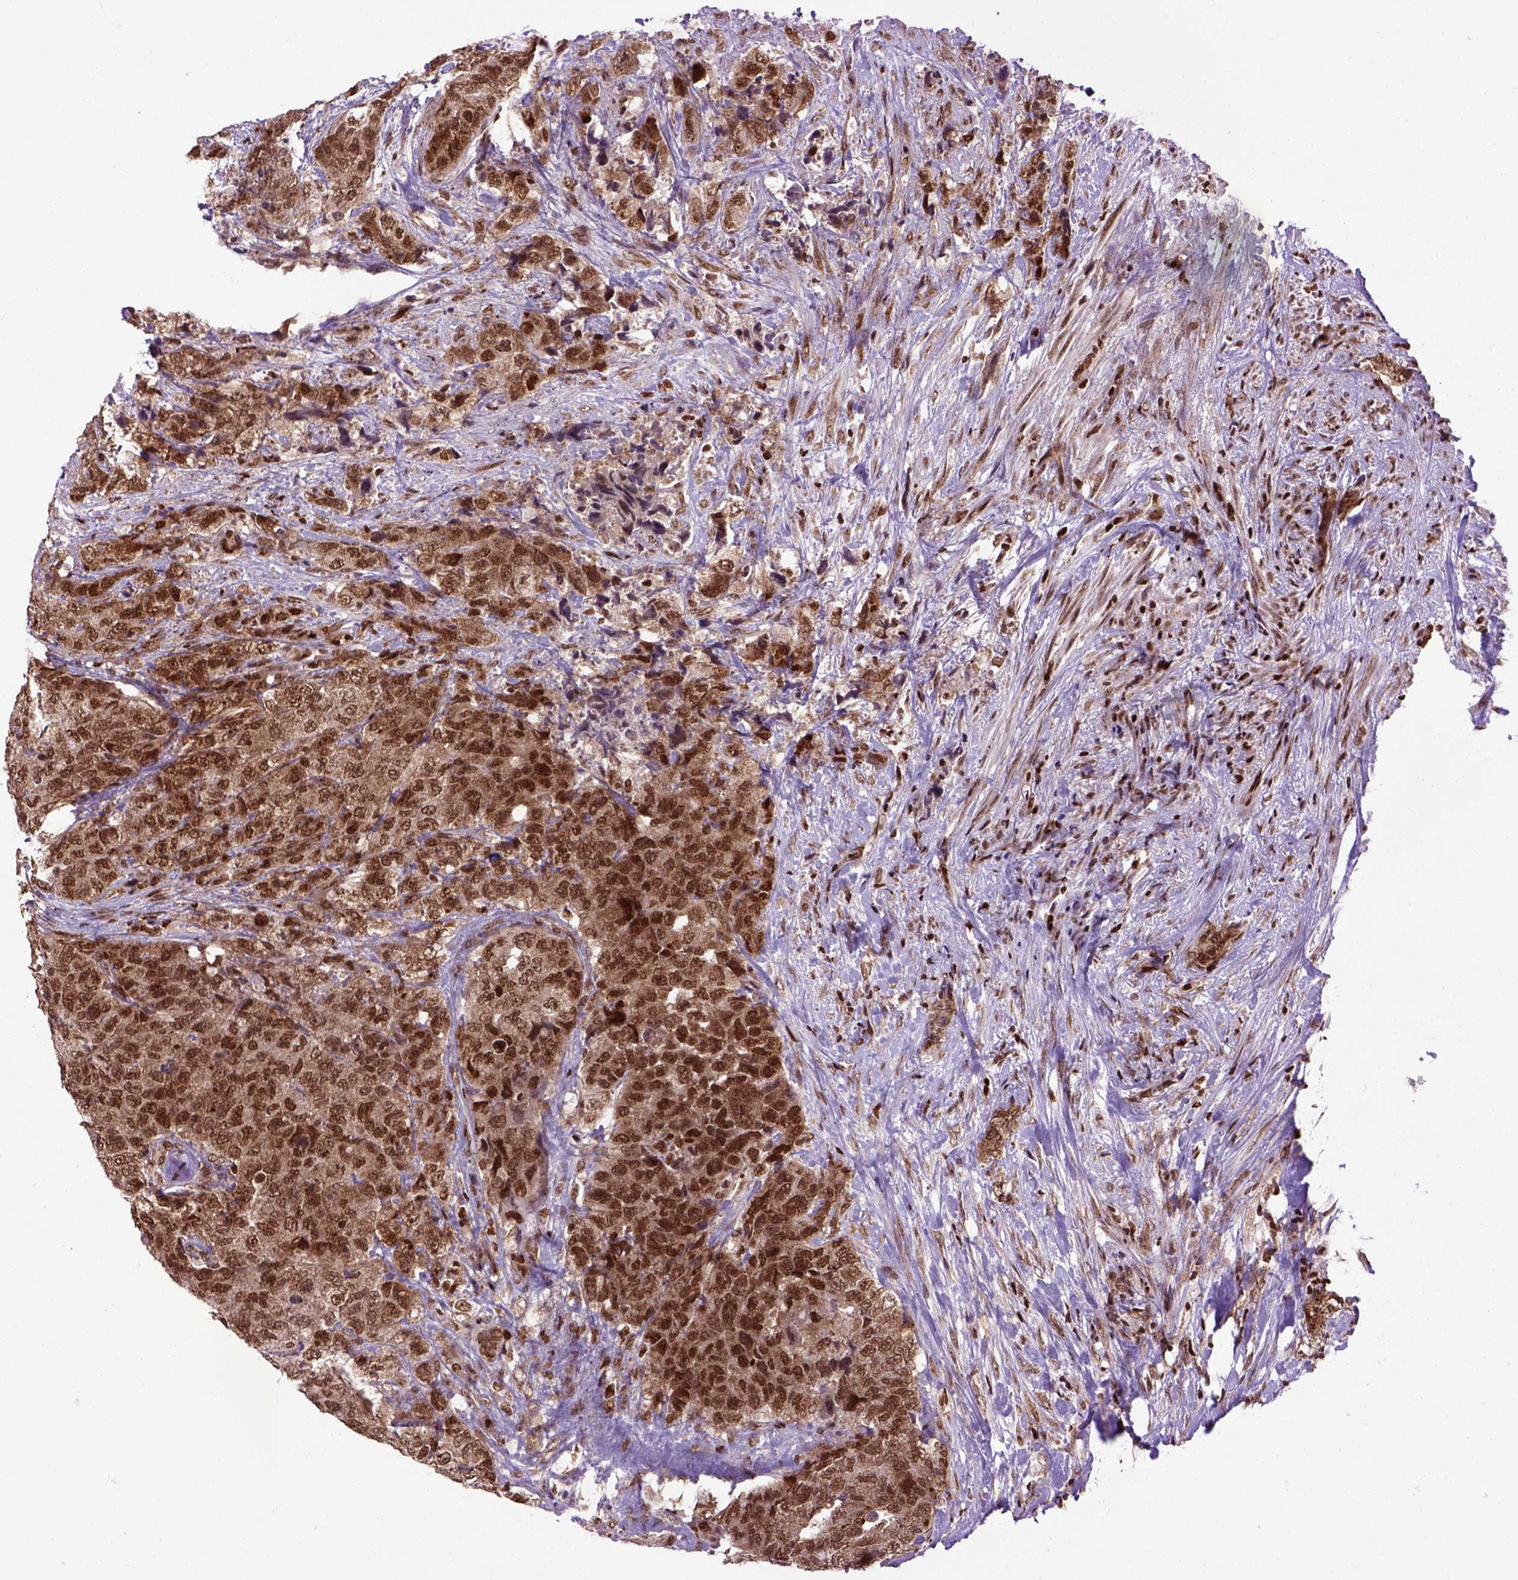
{"staining": {"intensity": "strong", "quantity": ">75%", "location": "cytoplasmic/membranous,nuclear"}, "tissue": "urothelial cancer", "cell_type": "Tumor cells", "image_type": "cancer", "snomed": [{"axis": "morphology", "description": "Urothelial carcinoma, High grade"}, {"axis": "topography", "description": "Urinary bladder"}], "caption": "An IHC image of tumor tissue is shown. Protein staining in brown shows strong cytoplasmic/membranous and nuclear positivity in high-grade urothelial carcinoma within tumor cells.", "gene": "CELF1", "patient": {"sex": "female", "age": 78}}